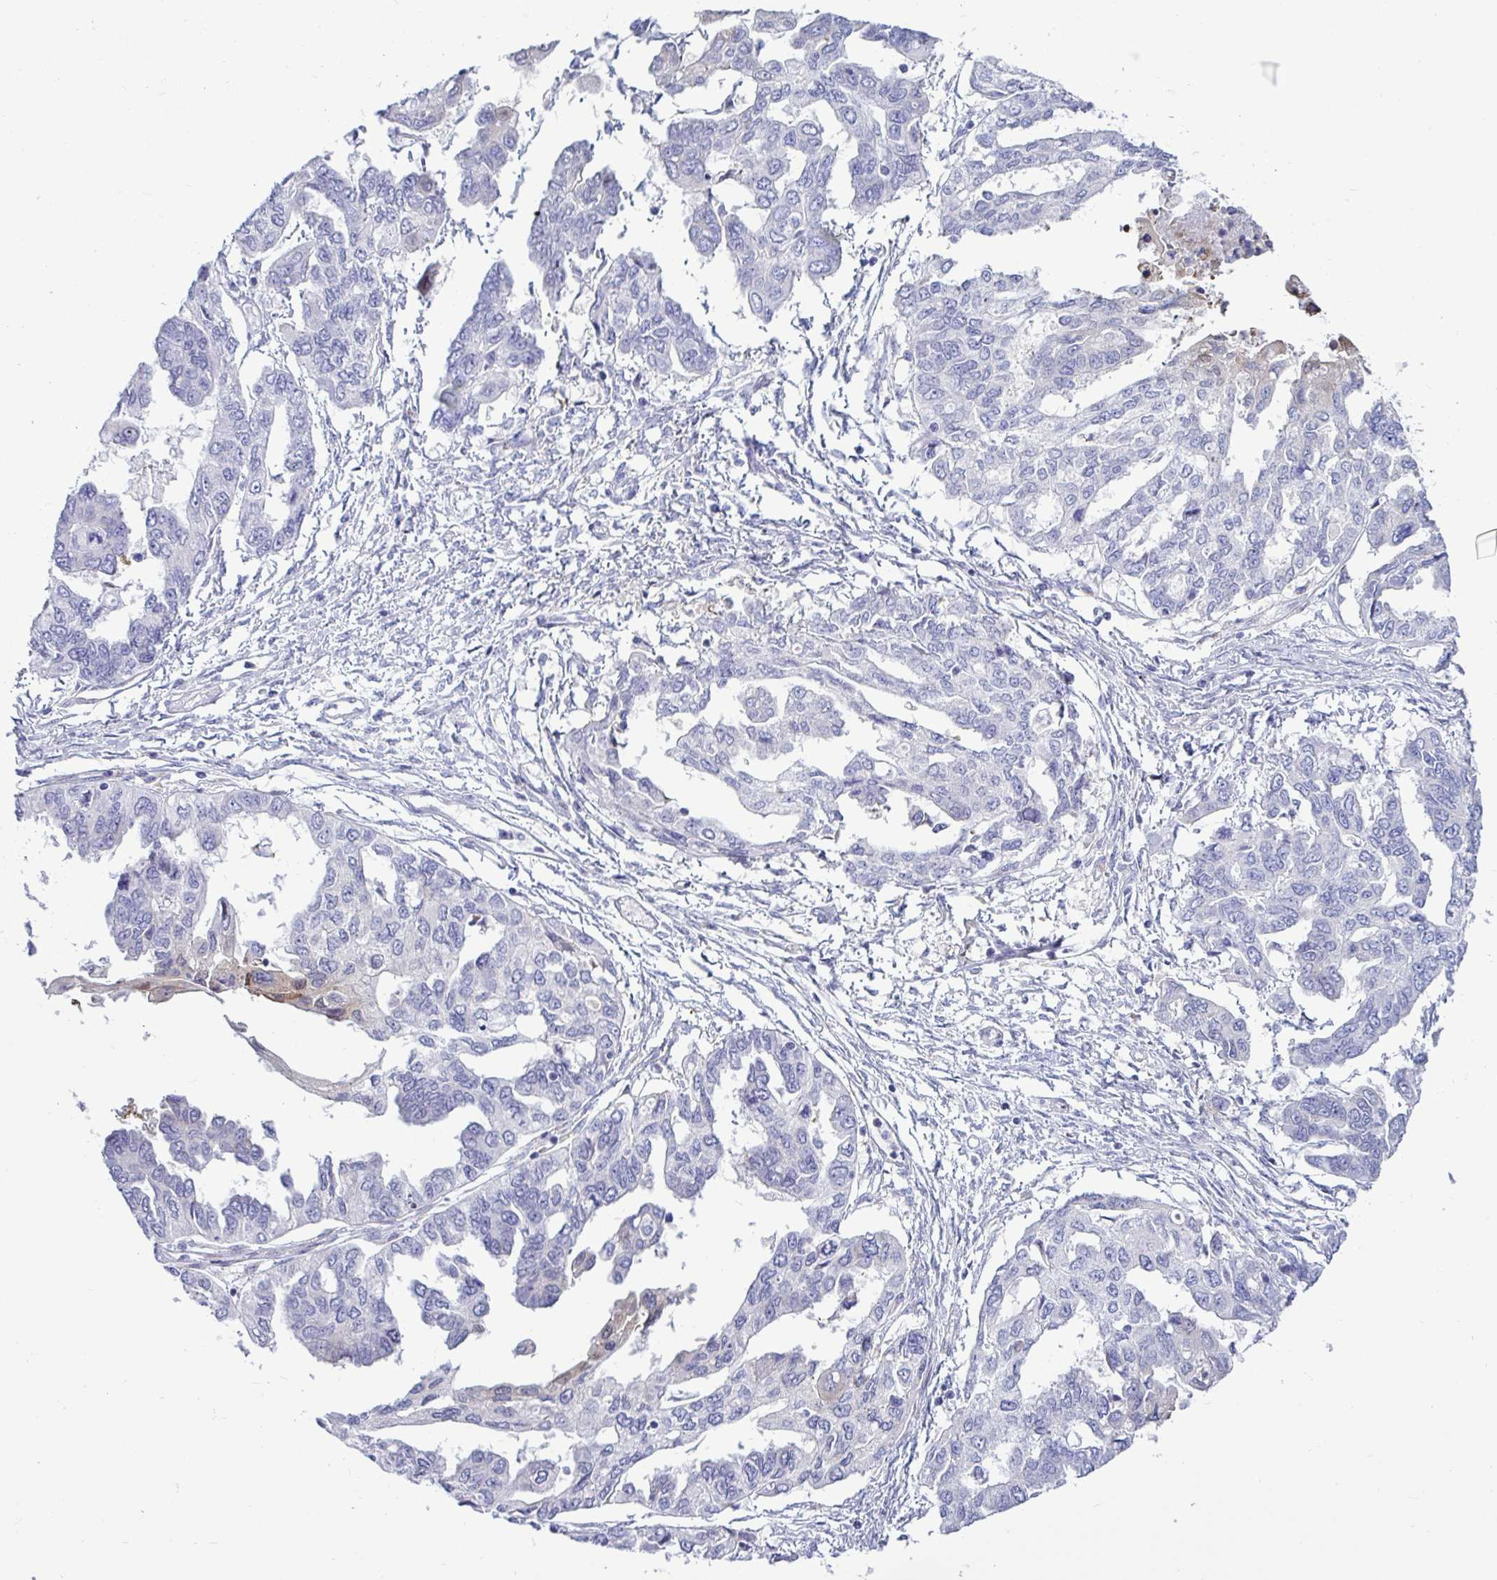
{"staining": {"intensity": "weak", "quantity": "<25%", "location": "cytoplasmic/membranous"}, "tissue": "ovarian cancer", "cell_type": "Tumor cells", "image_type": "cancer", "snomed": [{"axis": "morphology", "description": "Cystadenocarcinoma, serous, NOS"}, {"axis": "topography", "description": "Ovary"}], "caption": "The image exhibits no significant staining in tumor cells of serous cystadenocarcinoma (ovarian). (DAB immunohistochemistry (IHC), high magnification).", "gene": "TFPI2", "patient": {"sex": "female", "age": 53}}